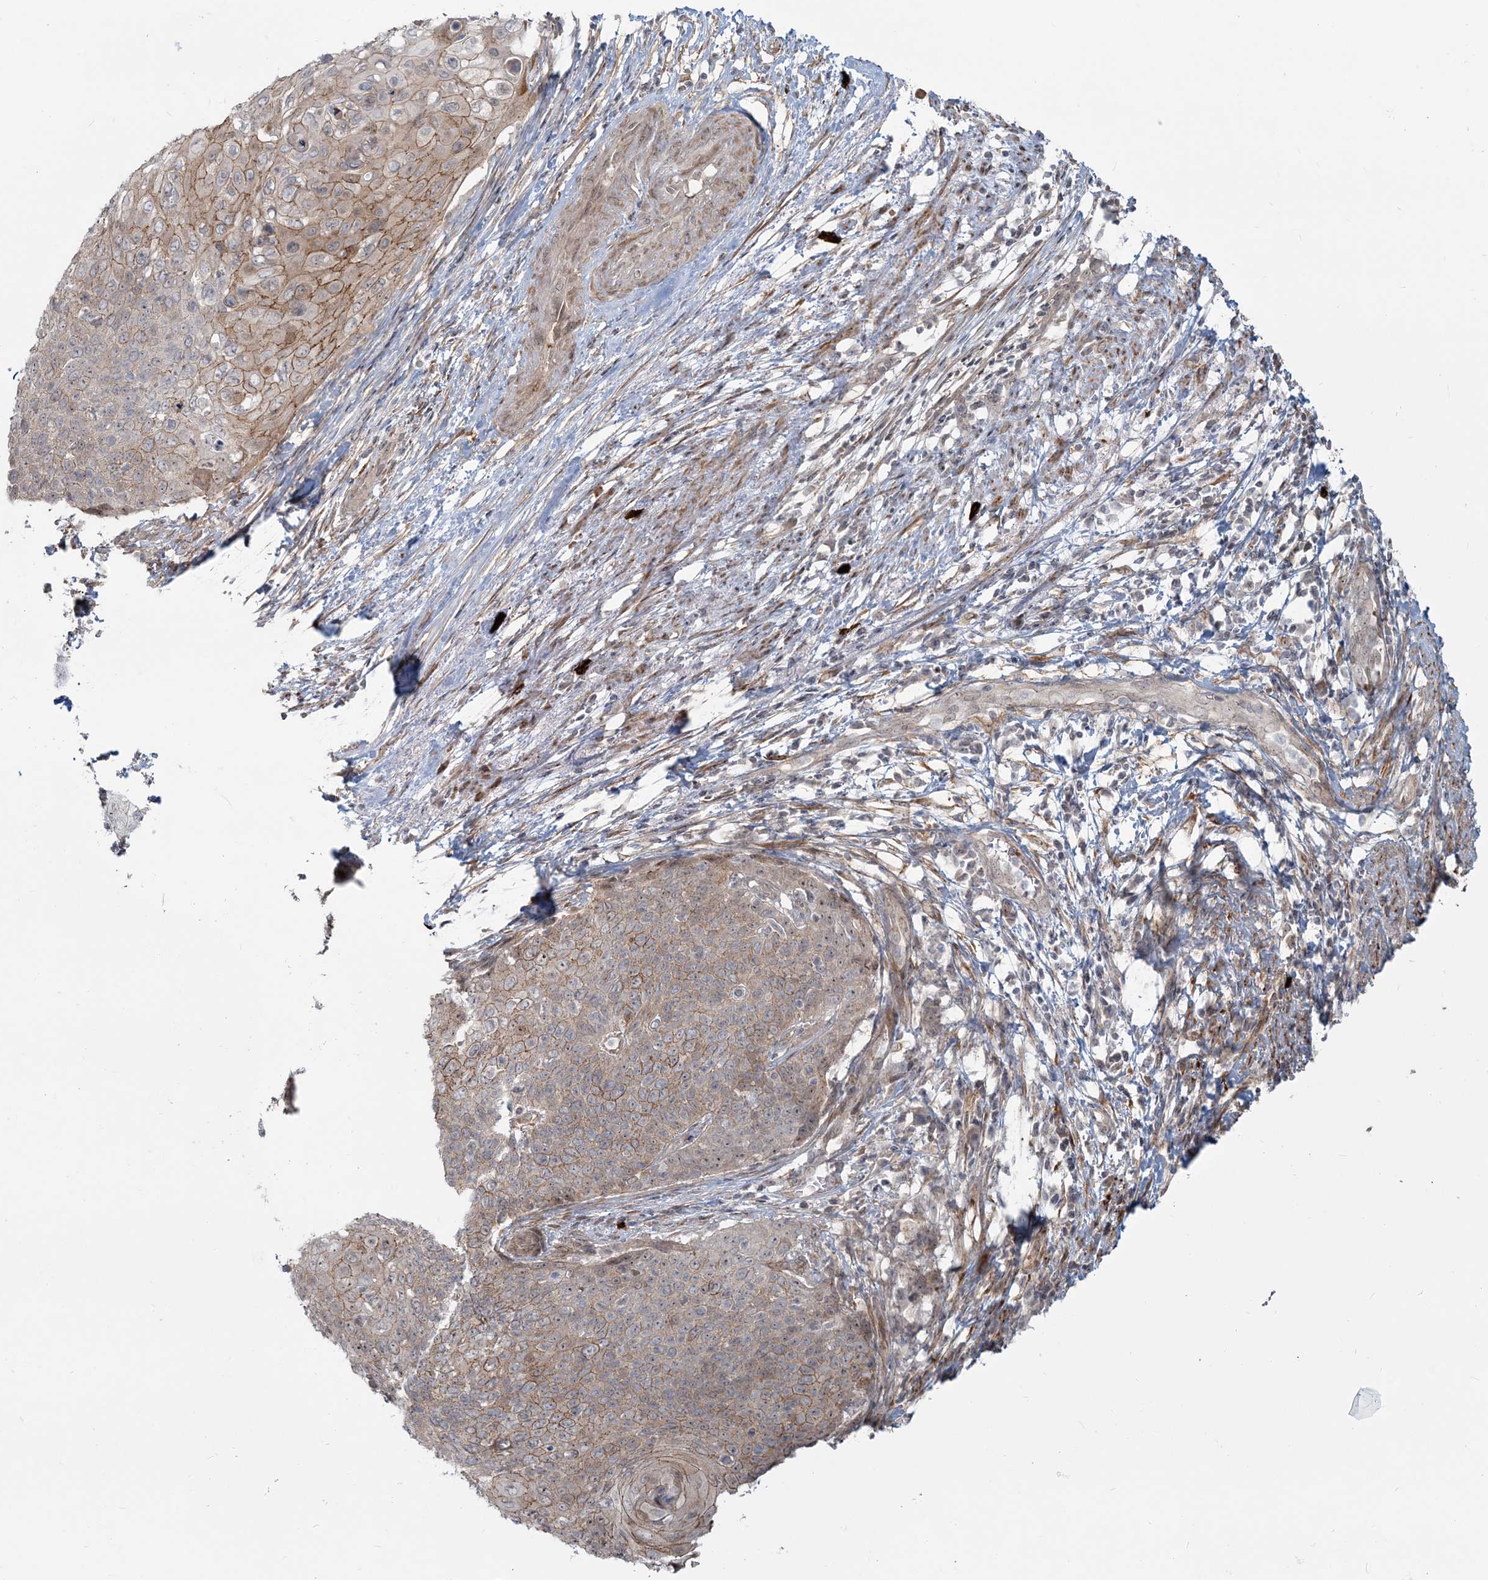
{"staining": {"intensity": "moderate", "quantity": "25%-75%", "location": "cytoplasmic/membranous,nuclear"}, "tissue": "cervical cancer", "cell_type": "Tumor cells", "image_type": "cancer", "snomed": [{"axis": "morphology", "description": "Squamous cell carcinoma, NOS"}, {"axis": "topography", "description": "Cervix"}], "caption": "High-power microscopy captured an immunohistochemistry (IHC) histopathology image of cervical cancer (squamous cell carcinoma), revealing moderate cytoplasmic/membranous and nuclear staining in about 25%-75% of tumor cells.", "gene": "SH3PXD2A", "patient": {"sex": "female", "age": 39}}